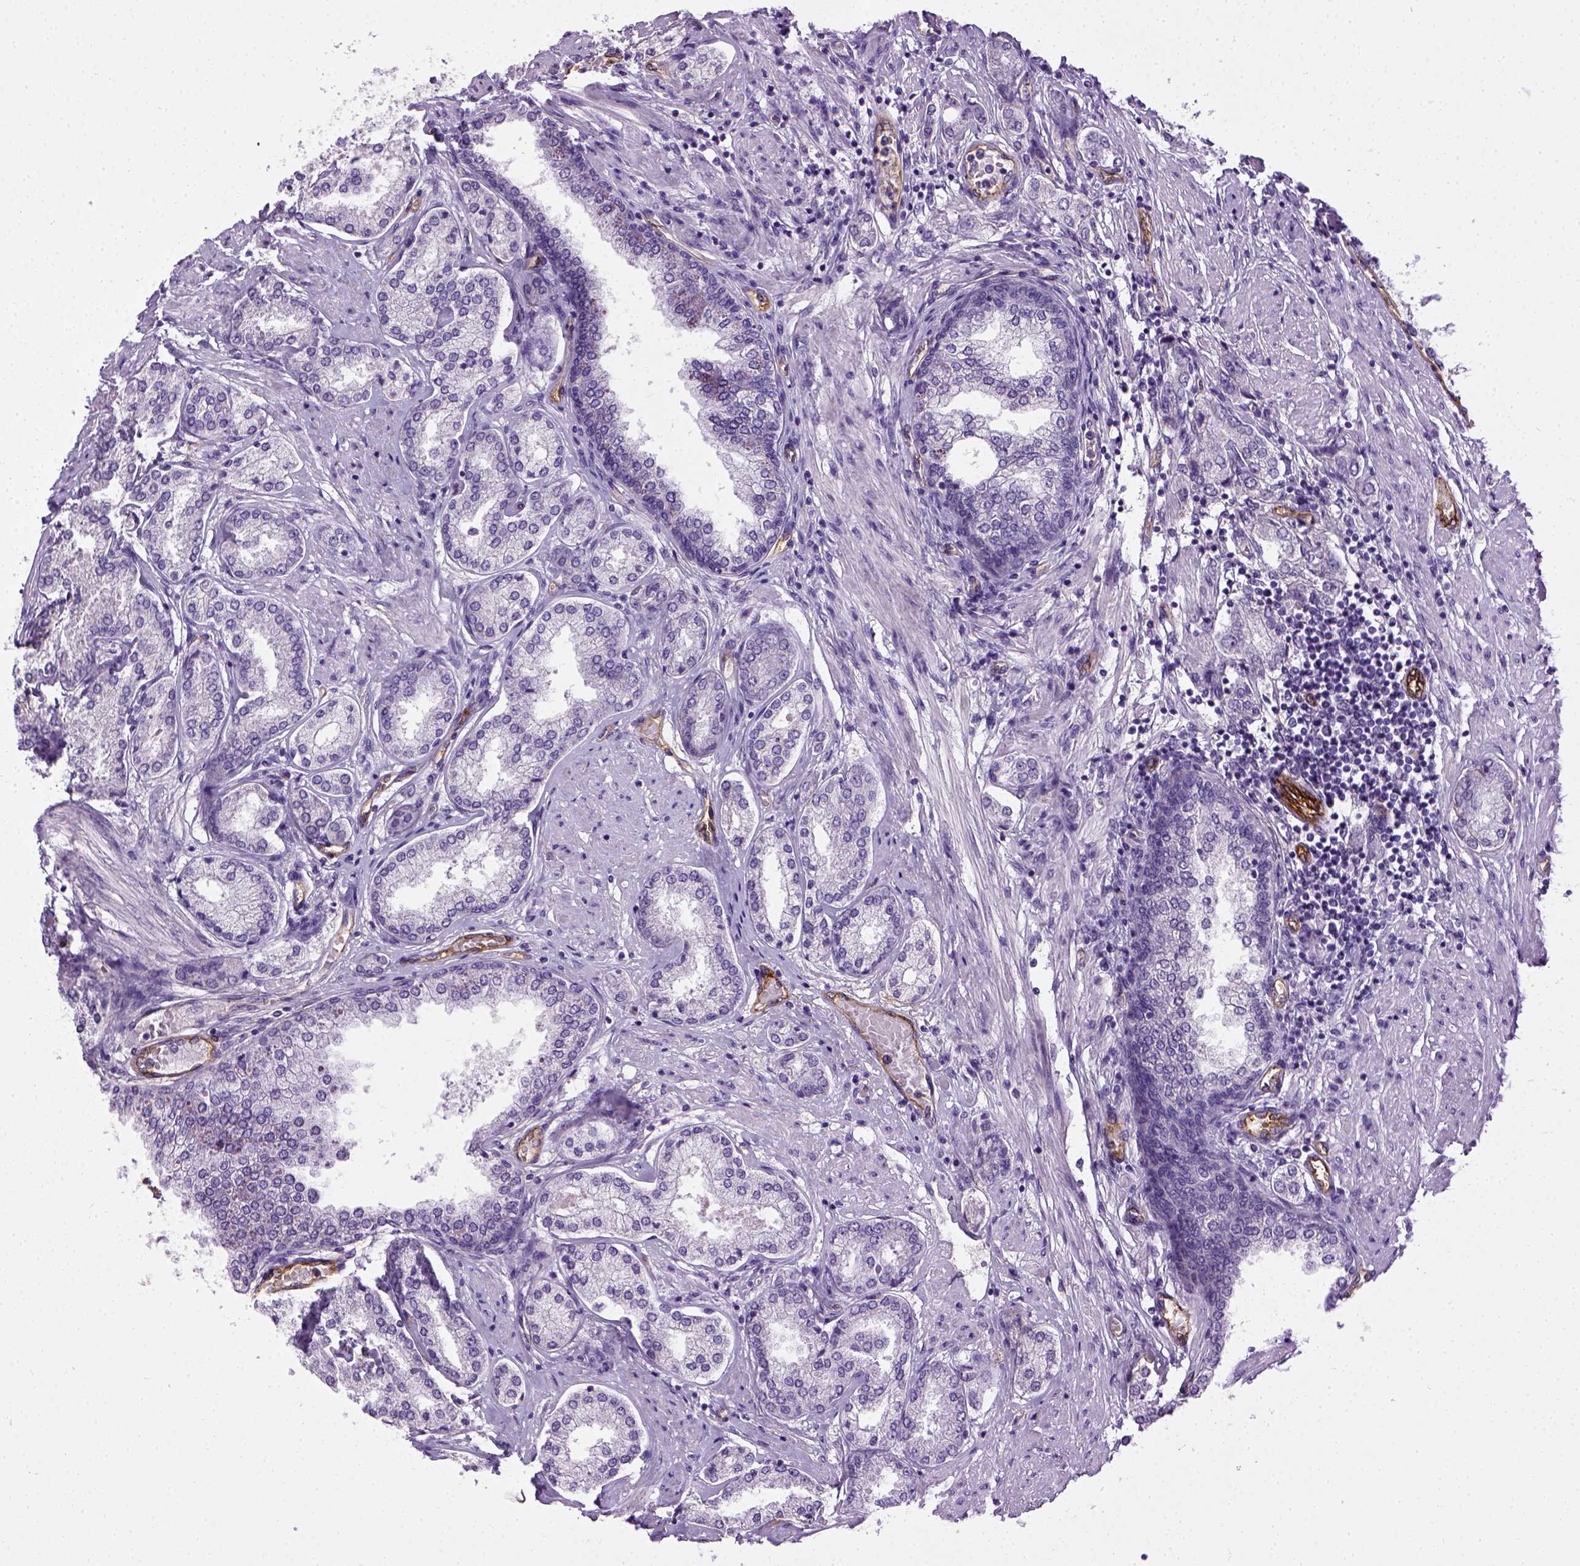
{"staining": {"intensity": "negative", "quantity": "none", "location": "none"}, "tissue": "prostate cancer", "cell_type": "Tumor cells", "image_type": "cancer", "snomed": [{"axis": "morphology", "description": "Adenocarcinoma, NOS"}, {"axis": "topography", "description": "Prostate"}], "caption": "A high-resolution photomicrograph shows immunohistochemistry staining of prostate cancer, which shows no significant positivity in tumor cells.", "gene": "ENG", "patient": {"sex": "male", "age": 63}}